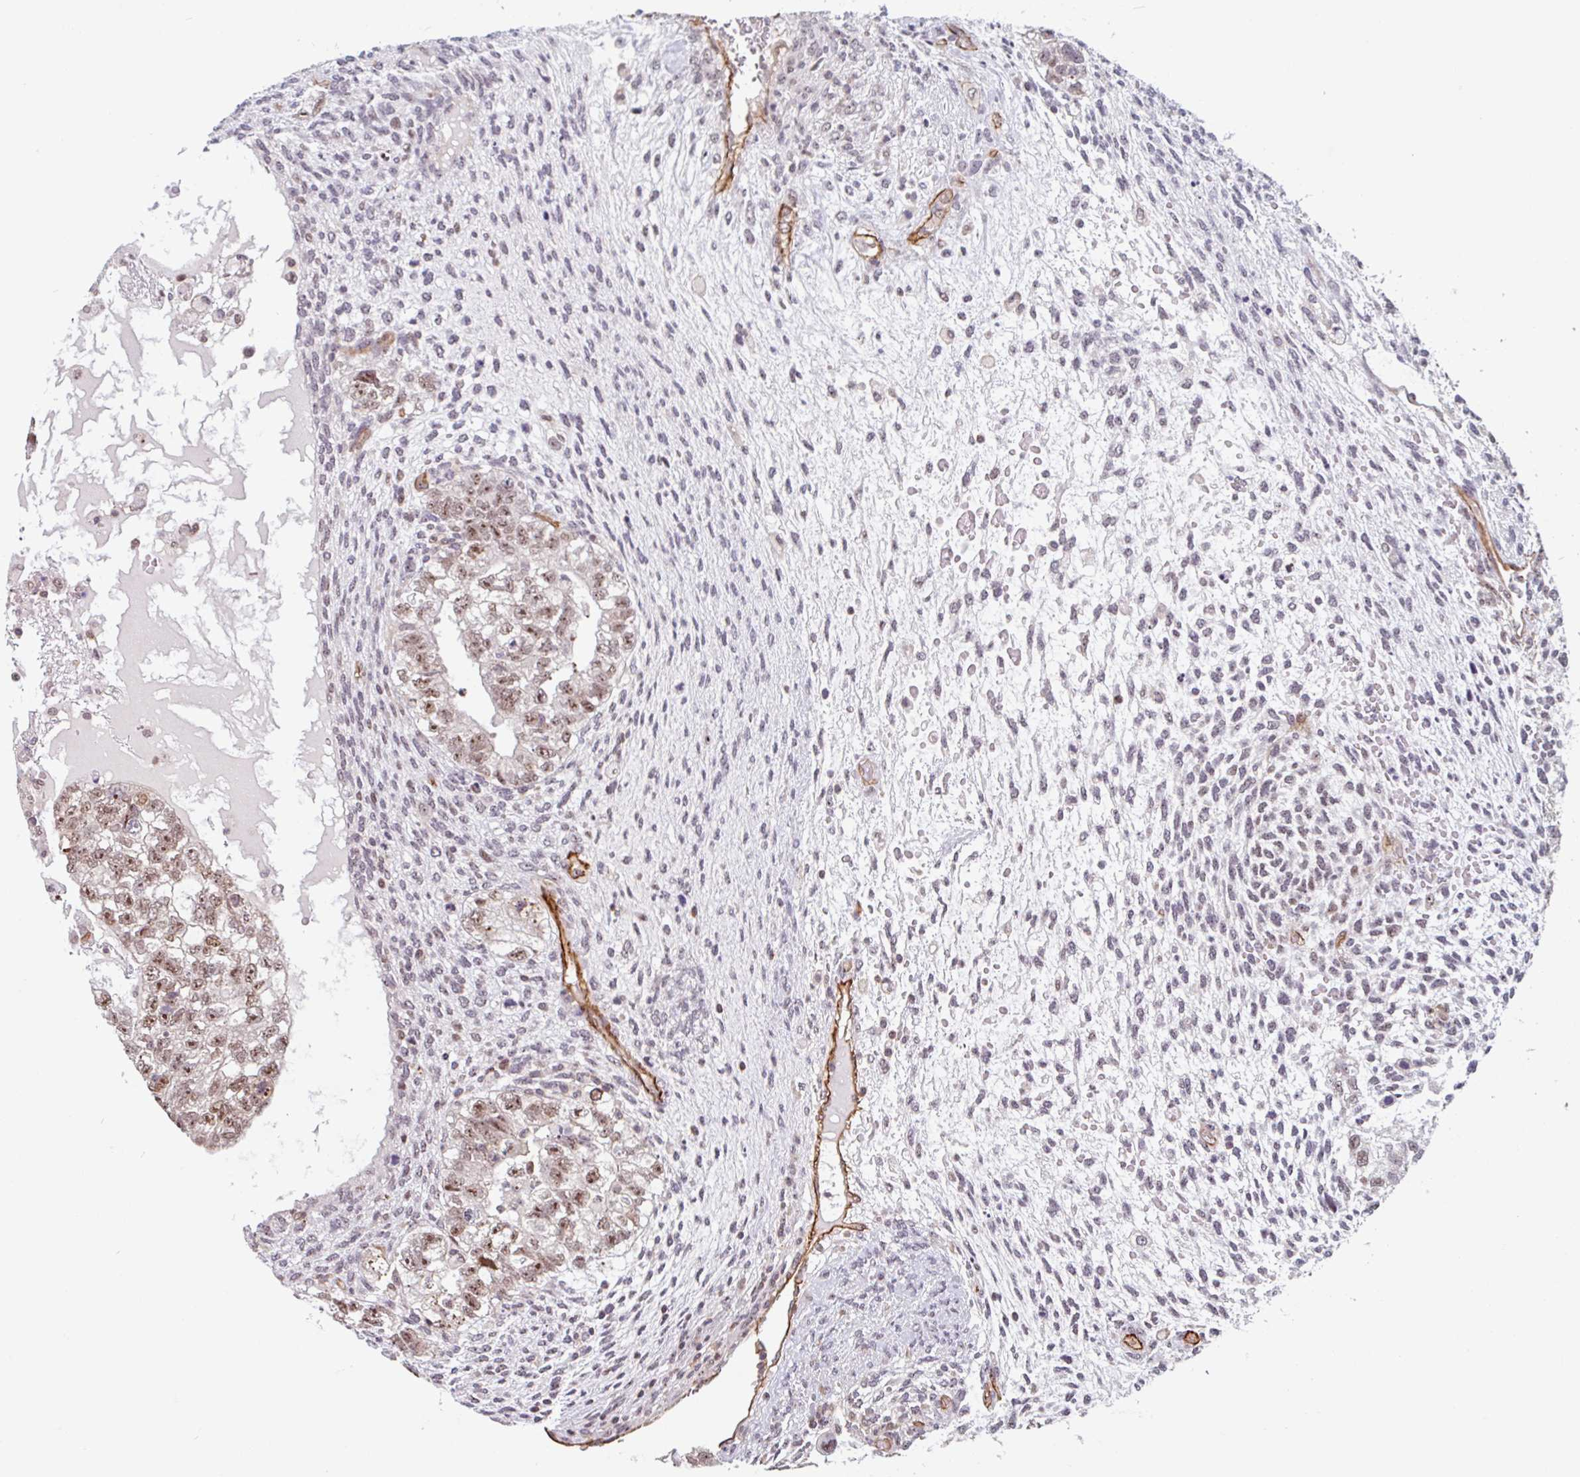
{"staining": {"intensity": "moderate", "quantity": ">75%", "location": "nuclear"}, "tissue": "testis cancer", "cell_type": "Tumor cells", "image_type": "cancer", "snomed": [{"axis": "morphology", "description": "Normal tissue, NOS"}, {"axis": "morphology", "description": "Carcinoma, Embryonal, NOS"}, {"axis": "topography", "description": "Testis"}], "caption": "This is an image of IHC staining of testis cancer (embryonal carcinoma), which shows moderate positivity in the nuclear of tumor cells.", "gene": "ZNF689", "patient": {"sex": "male", "age": 36}}